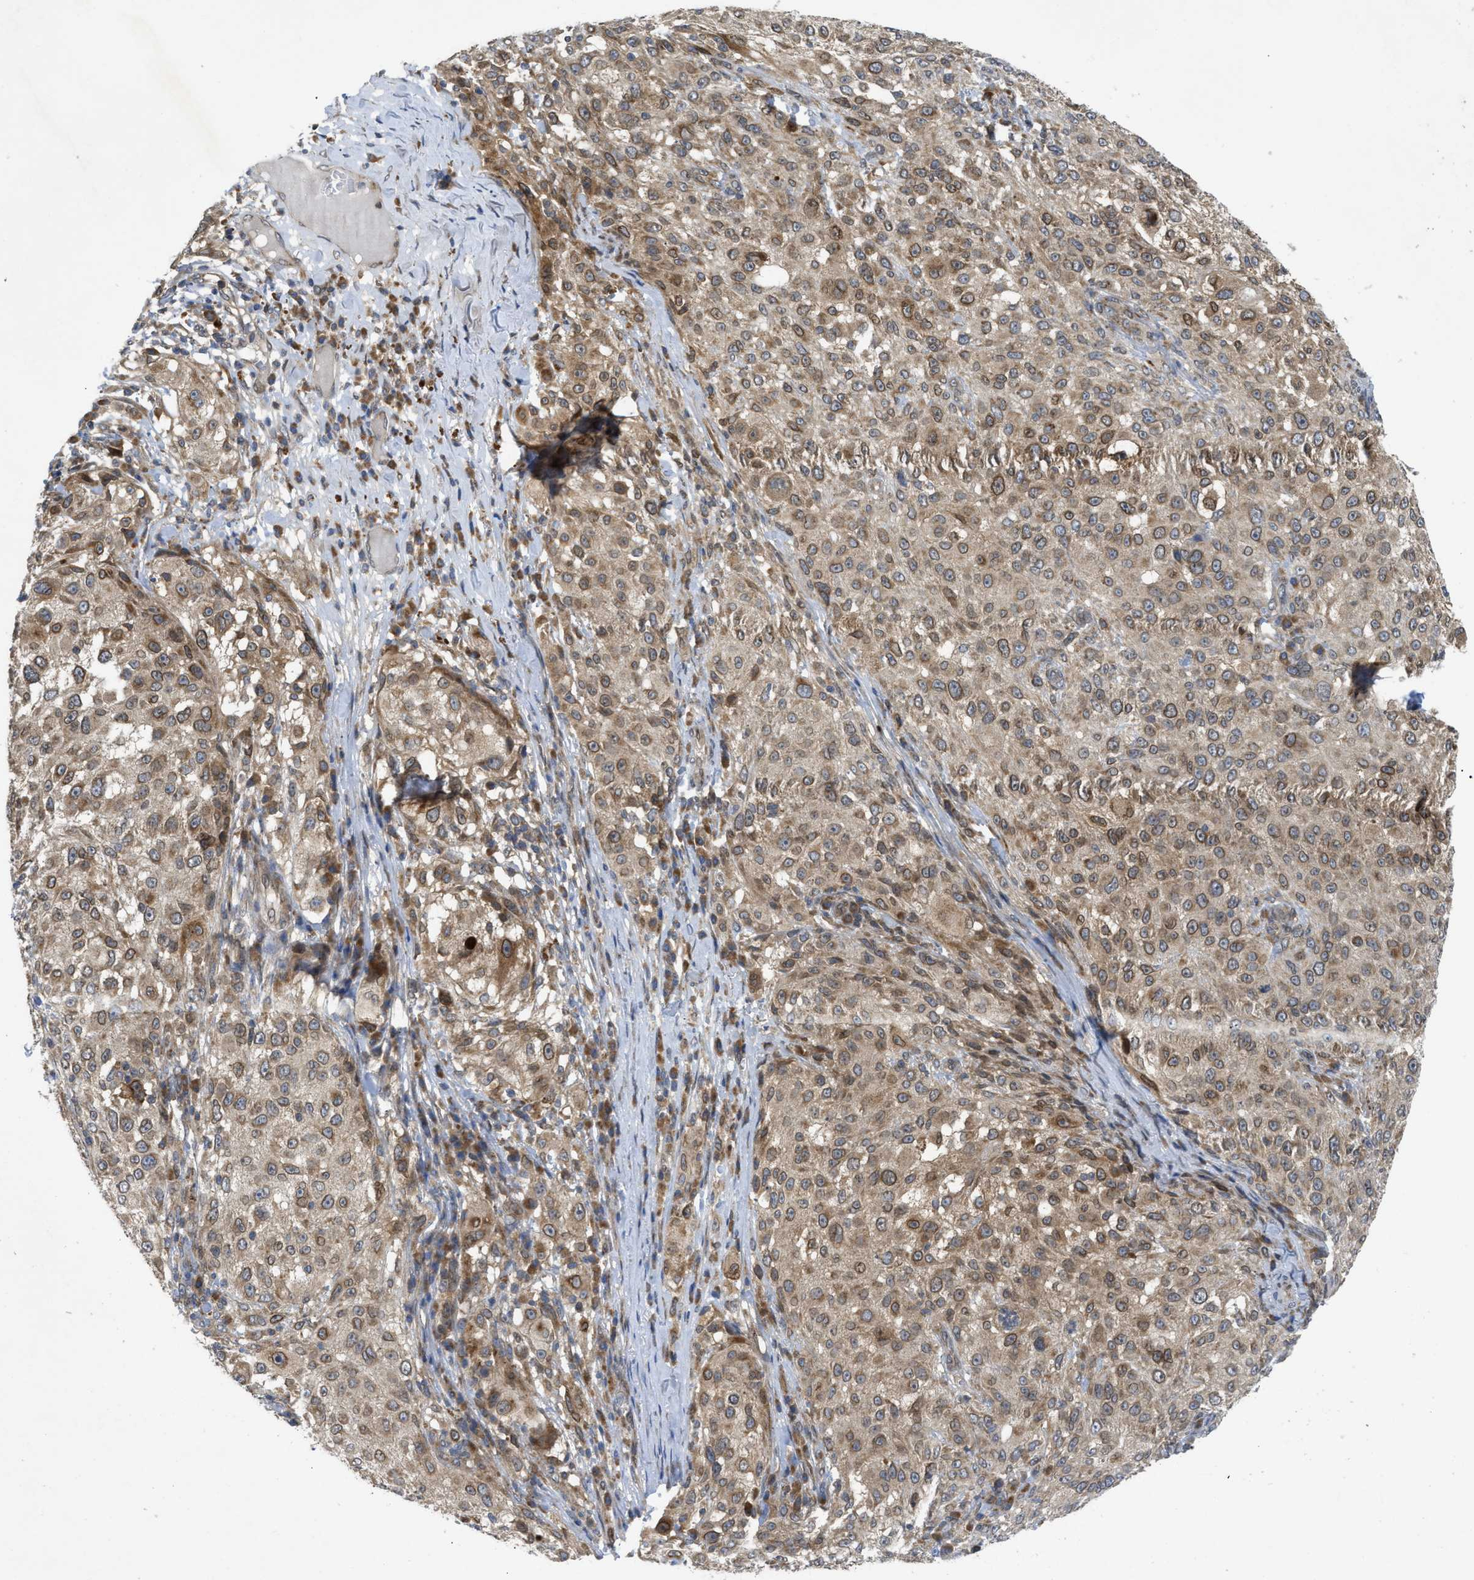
{"staining": {"intensity": "moderate", "quantity": ">75%", "location": "cytoplasmic/membranous"}, "tissue": "melanoma", "cell_type": "Tumor cells", "image_type": "cancer", "snomed": [{"axis": "morphology", "description": "Necrosis, NOS"}, {"axis": "morphology", "description": "Malignant melanoma, NOS"}, {"axis": "topography", "description": "Skin"}], "caption": "Melanoma stained for a protein (brown) demonstrates moderate cytoplasmic/membranous positive expression in approximately >75% of tumor cells.", "gene": "EIF2AK3", "patient": {"sex": "female", "age": 87}}